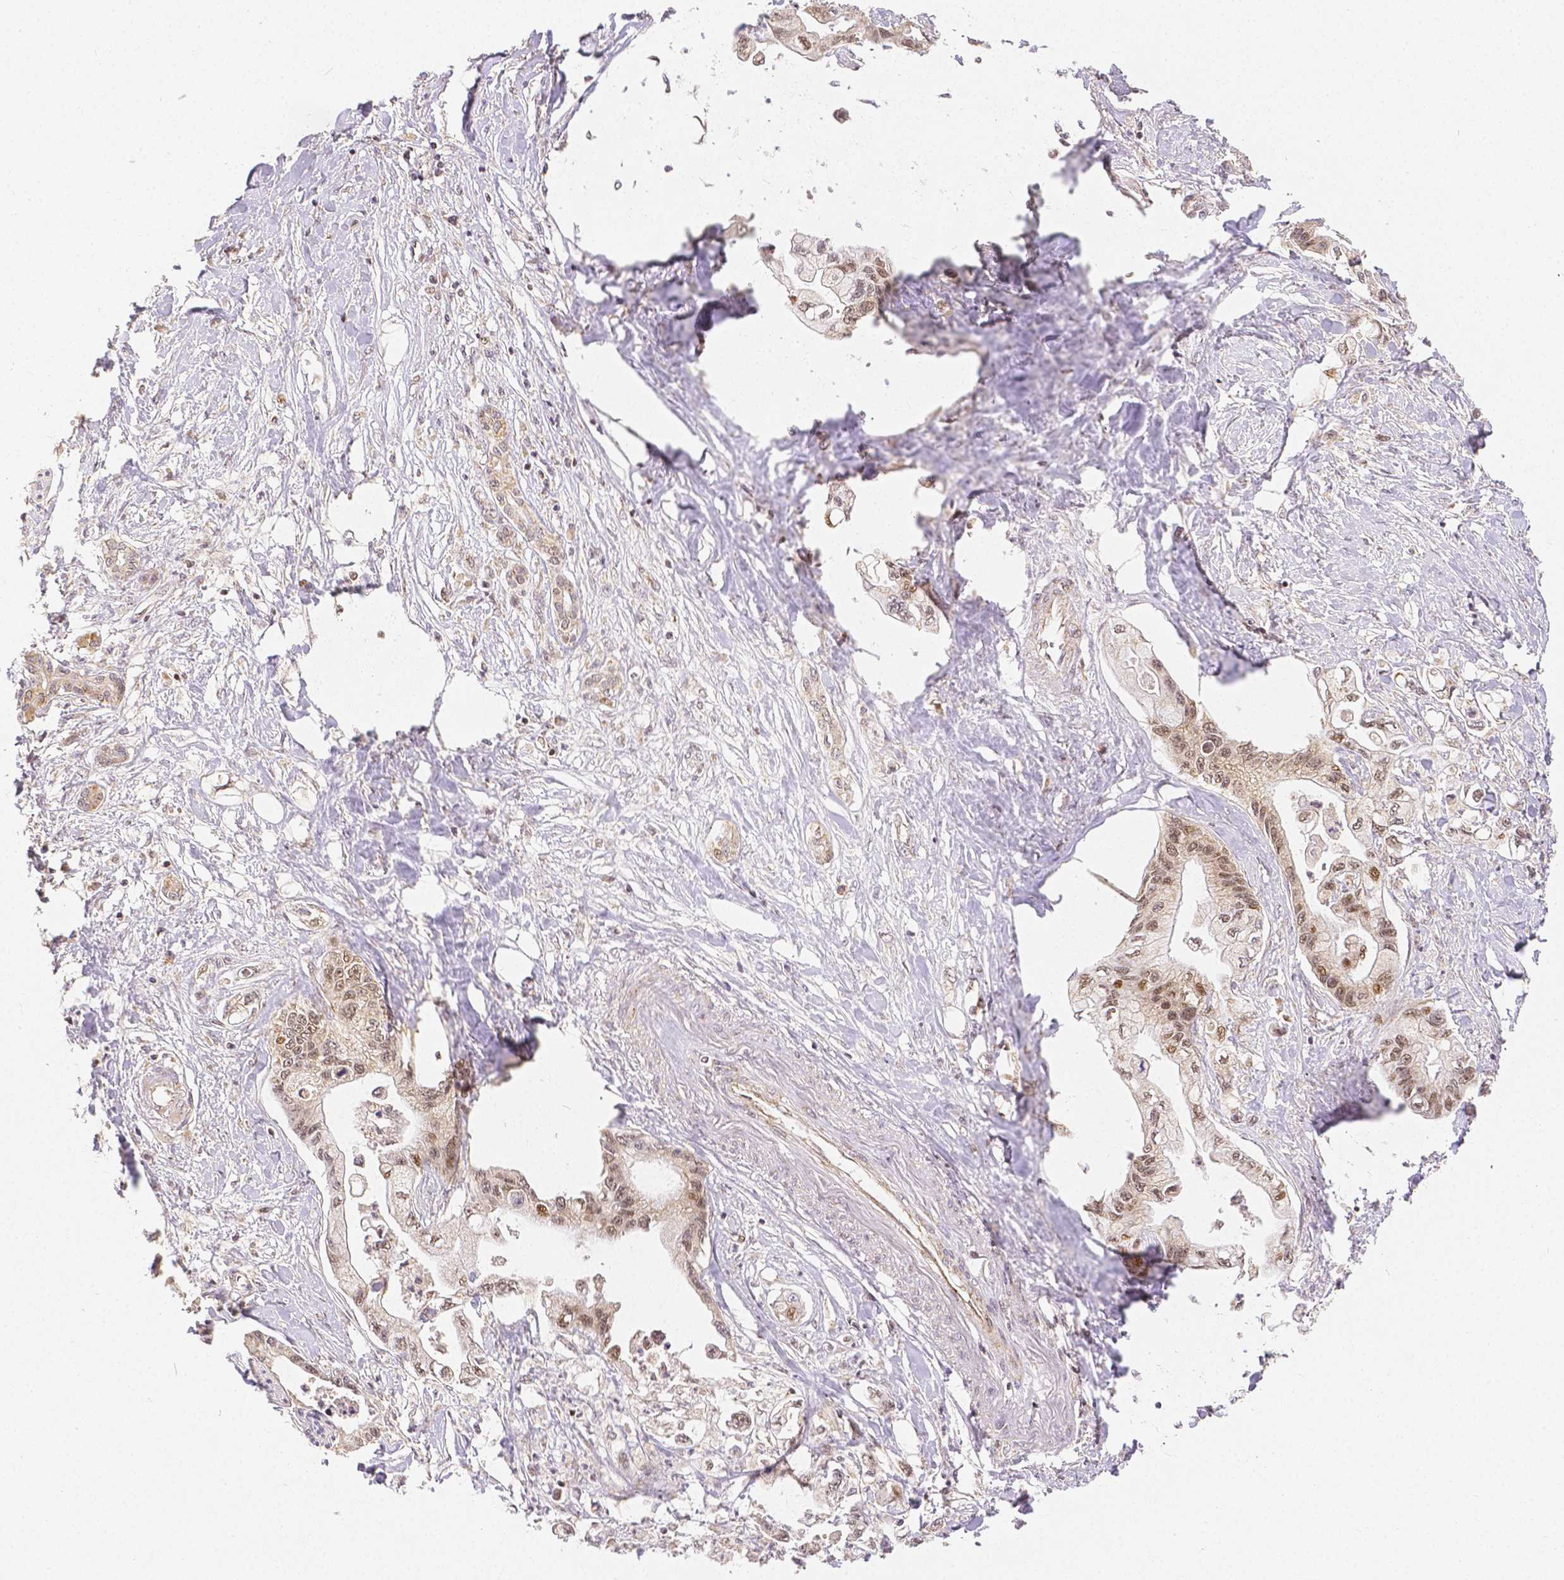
{"staining": {"intensity": "moderate", "quantity": "25%-75%", "location": "nuclear"}, "tissue": "pancreatic cancer", "cell_type": "Tumor cells", "image_type": "cancer", "snomed": [{"axis": "morphology", "description": "Adenocarcinoma, NOS"}, {"axis": "topography", "description": "Pancreas"}], "caption": "IHC (DAB (3,3'-diaminobenzidine)) staining of pancreatic adenocarcinoma demonstrates moderate nuclear protein staining in approximately 25%-75% of tumor cells.", "gene": "RHOT1", "patient": {"sex": "male", "age": 61}}